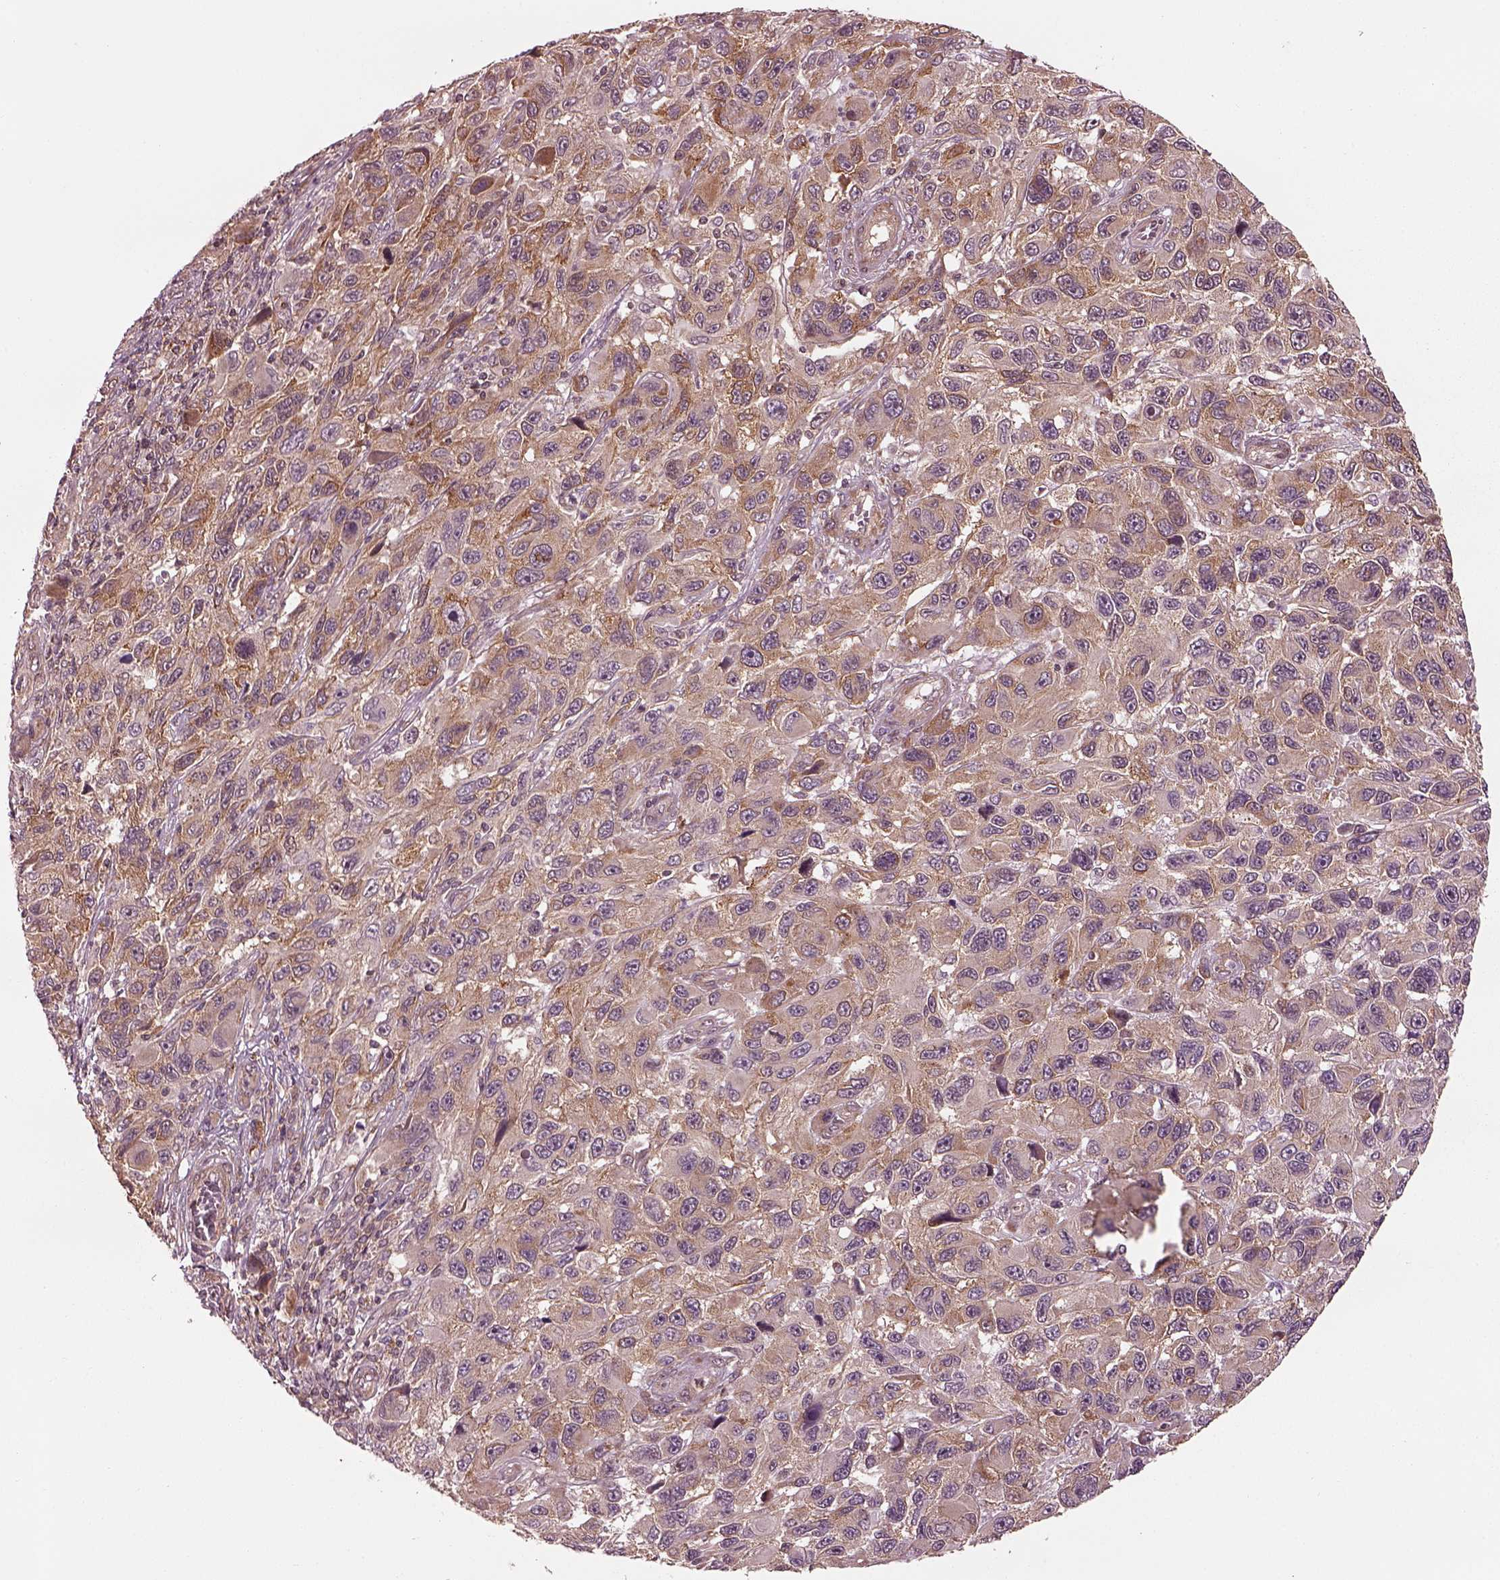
{"staining": {"intensity": "moderate", "quantity": "25%-75%", "location": "cytoplasmic/membranous"}, "tissue": "melanoma", "cell_type": "Tumor cells", "image_type": "cancer", "snomed": [{"axis": "morphology", "description": "Malignant melanoma, NOS"}, {"axis": "topography", "description": "Skin"}], "caption": "Protein expression analysis of human malignant melanoma reveals moderate cytoplasmic/membranous staining in approximately 25%-75% of tumor cells.", "gene": "LSM14A", "patient": {"sex": "male", "age": 53}}